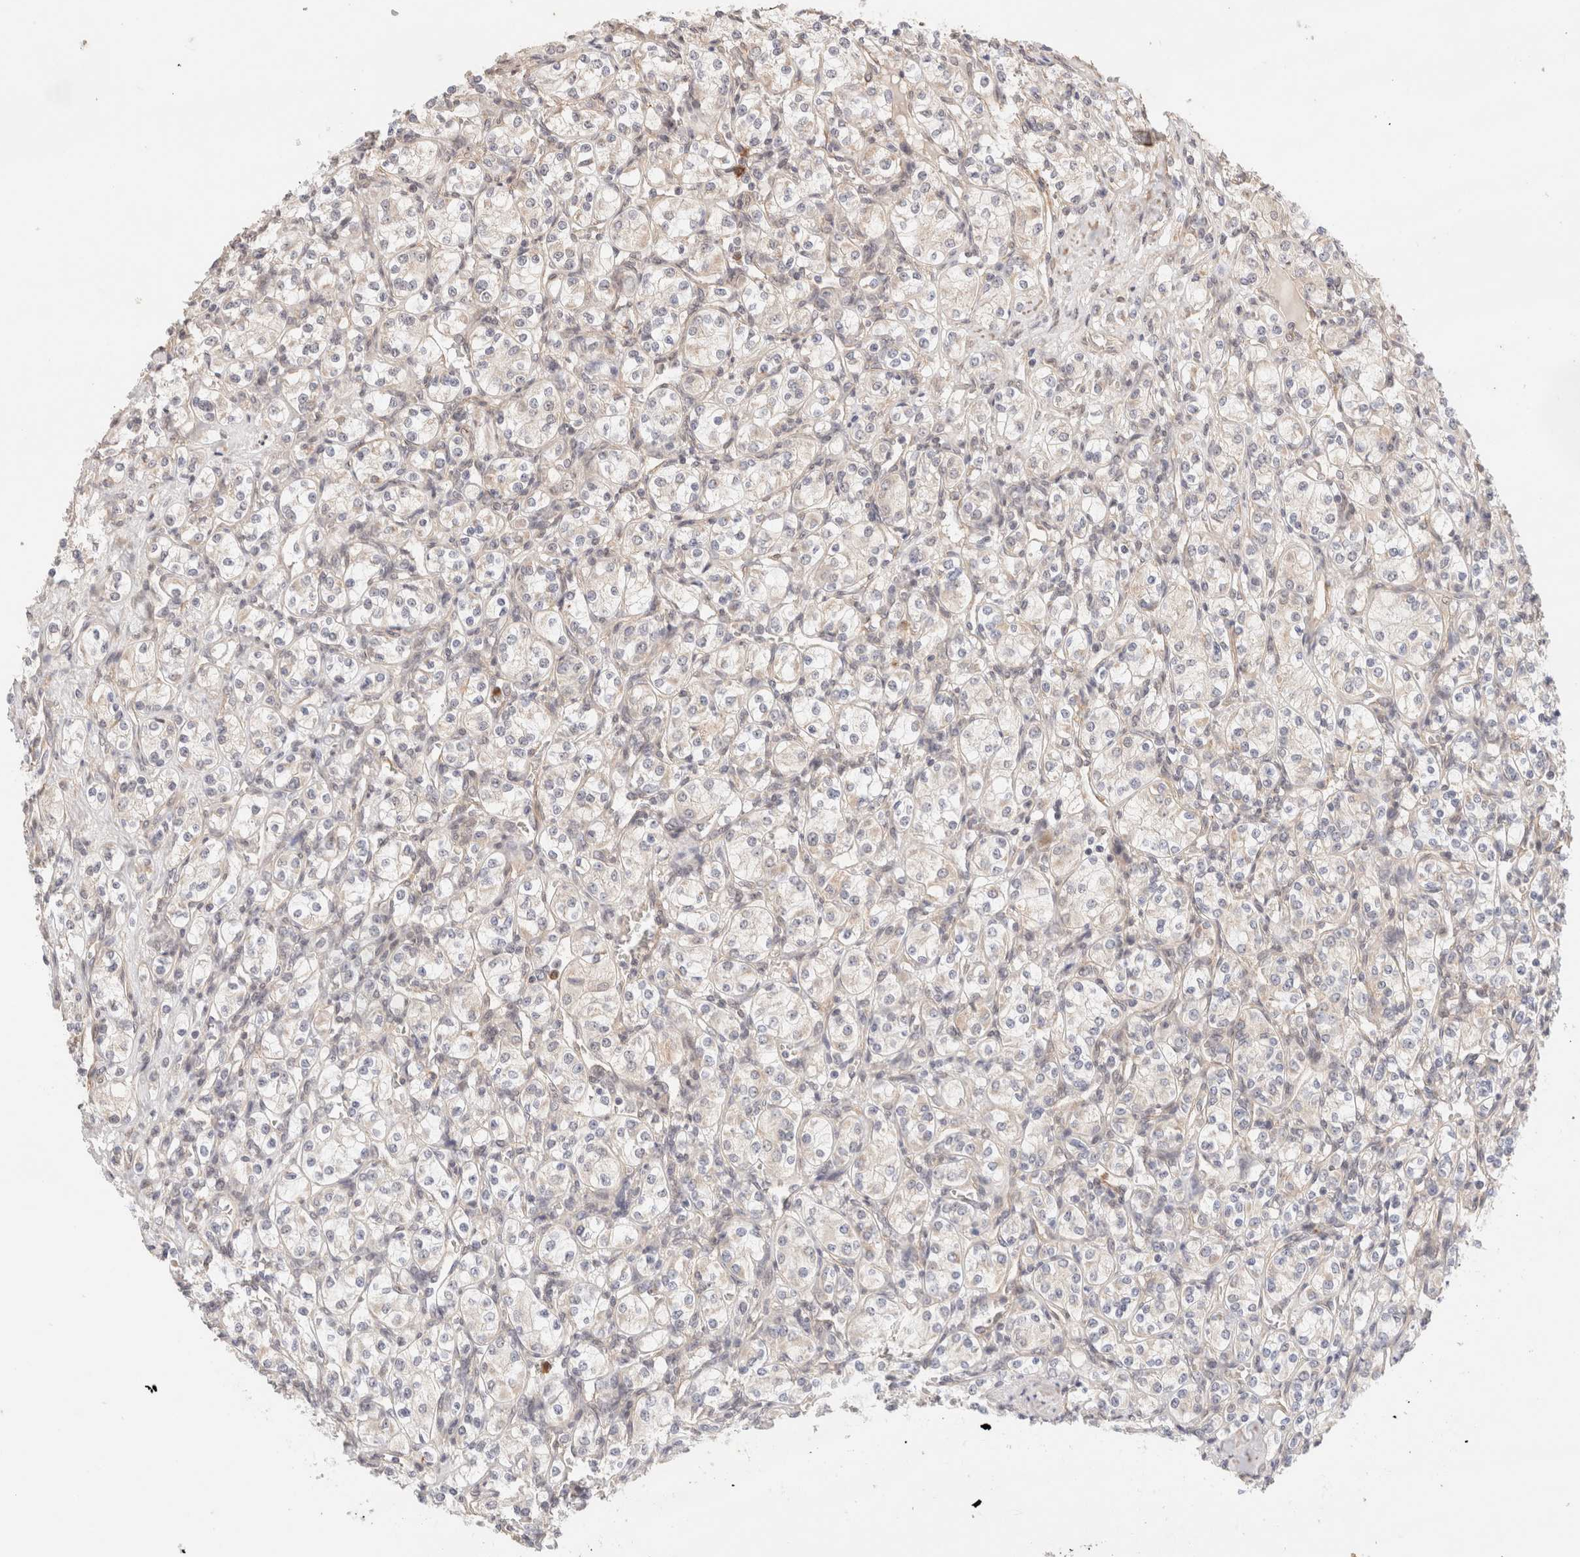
{"staining": {"intensity": "negative", "quantity": "none", "location": "none"}, "tissue": "renal cancer", "cell_type": "Tumor cells", "image_type": "cancer", "snomed": [{"axis": "morphology", "description": "Adenocarcinoma, NOS"}, {"axis": "topography", "description": "Kidney"}], "caption": "Protein analysis of adenocarcinoma (renal) displays no significant expression in tumor cells.", "gene": "BRPF3", "patient": {"sex": "male", "age": 77}}